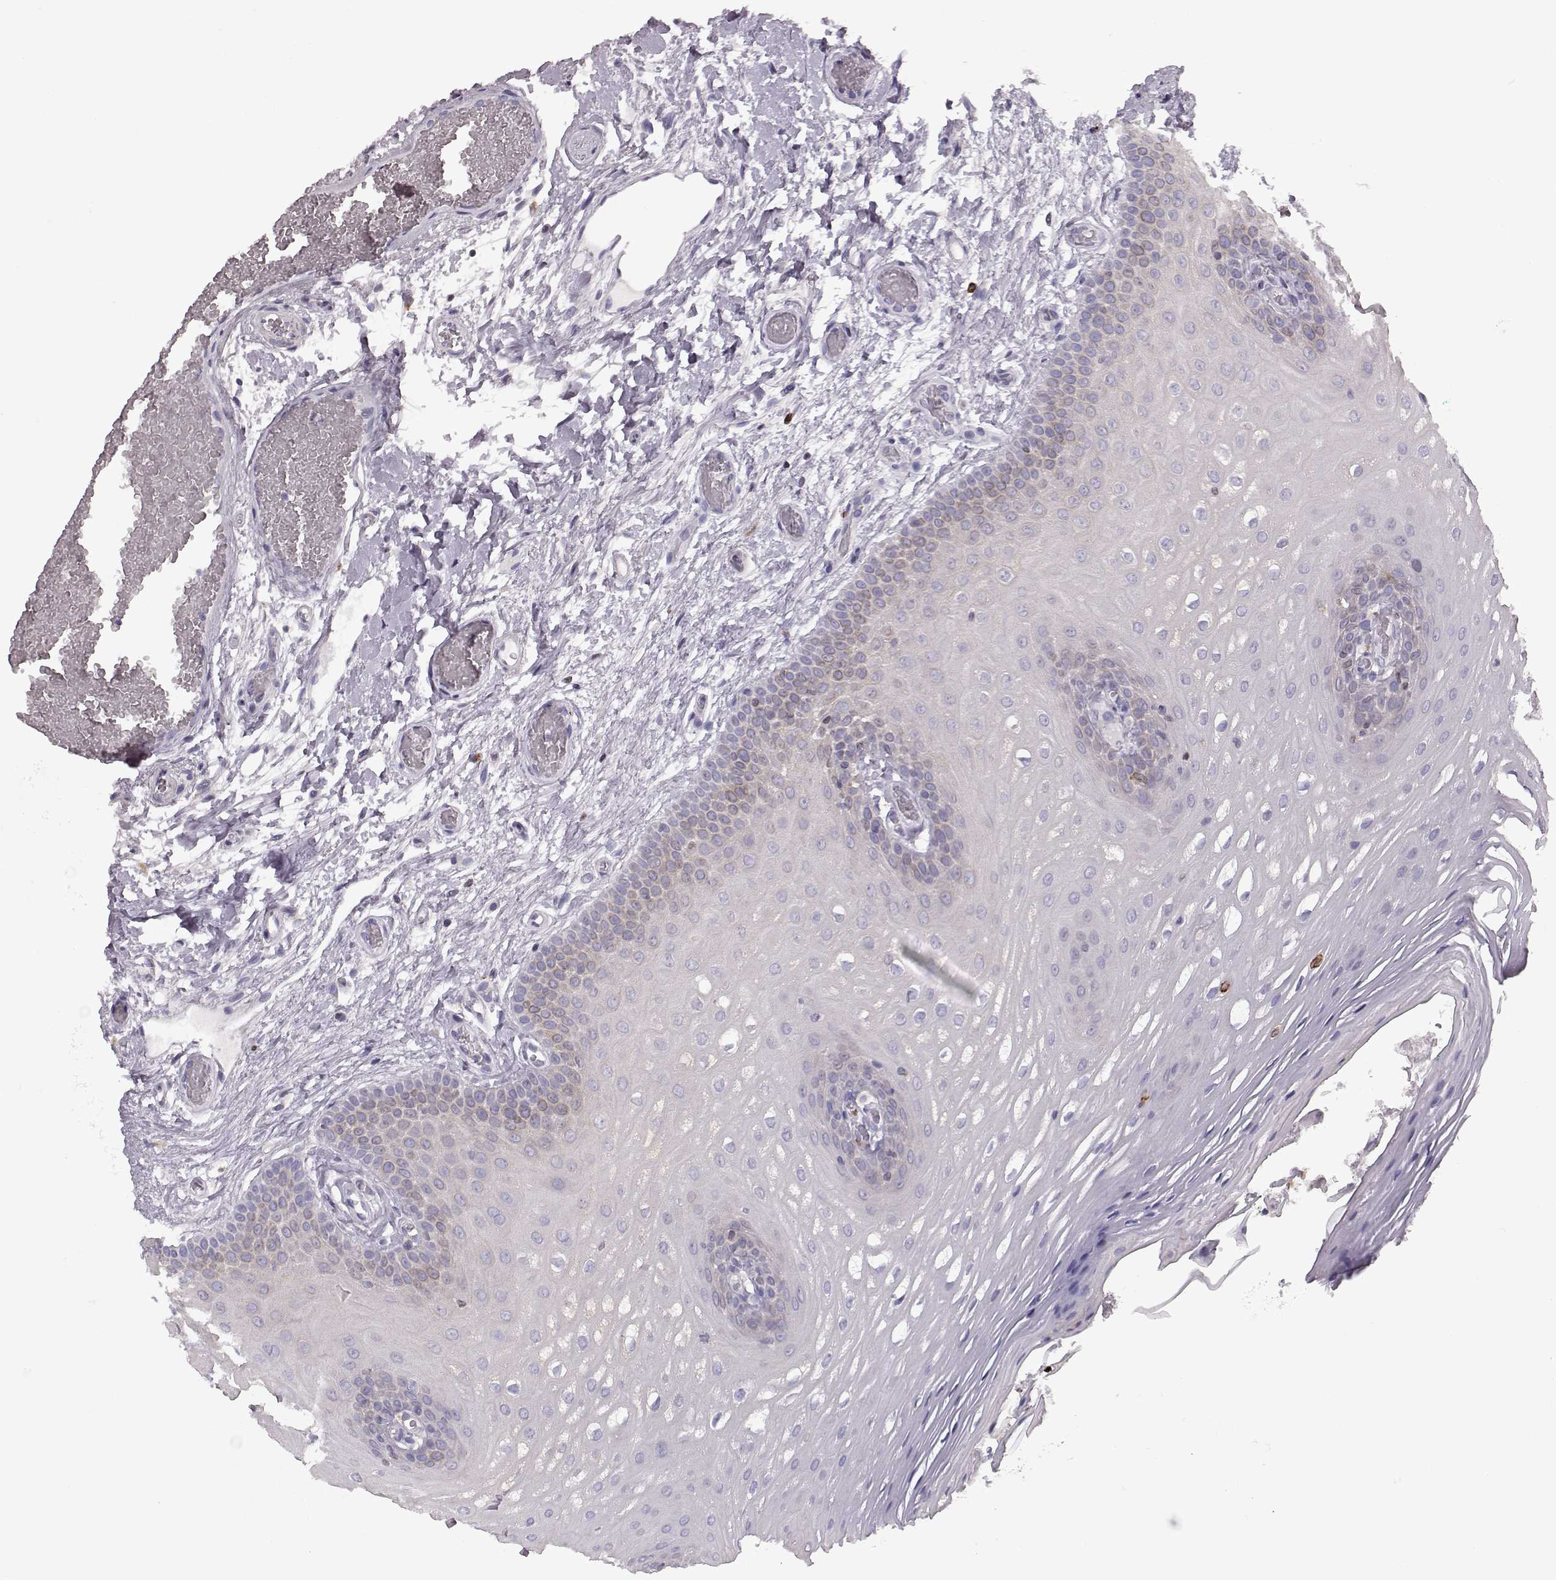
{"staining": {"intensity": "weak", "quantity": "<25%", "location": "cytoplasmic/membranous"}, "tissue": "oral mucosa", "cell_type": "Squamous epithelial cells", "image_type": "normal", "snomed": [{"axis": "morphology", "description": "Normal tissue, NOS"}, {"axis": "morphology", "description": "Squamous cell carcinoma, NOS"}, {"axis": "topography", "description": "Oral tissue"}, {"axis": "topography", "description": "Head-Neck"}], "caption": "High magnification brightfield microscopy of normal oral mucosa stained with DAB (3,3'-diaminobenzidine) (brown) and counterstained with hematoxylin (blue): squamous epithelial cells show no significant expression. Nuclei are stained in blue.", "gene": "ELOVL5", "patient": {"sex": "male", "age": 78}}